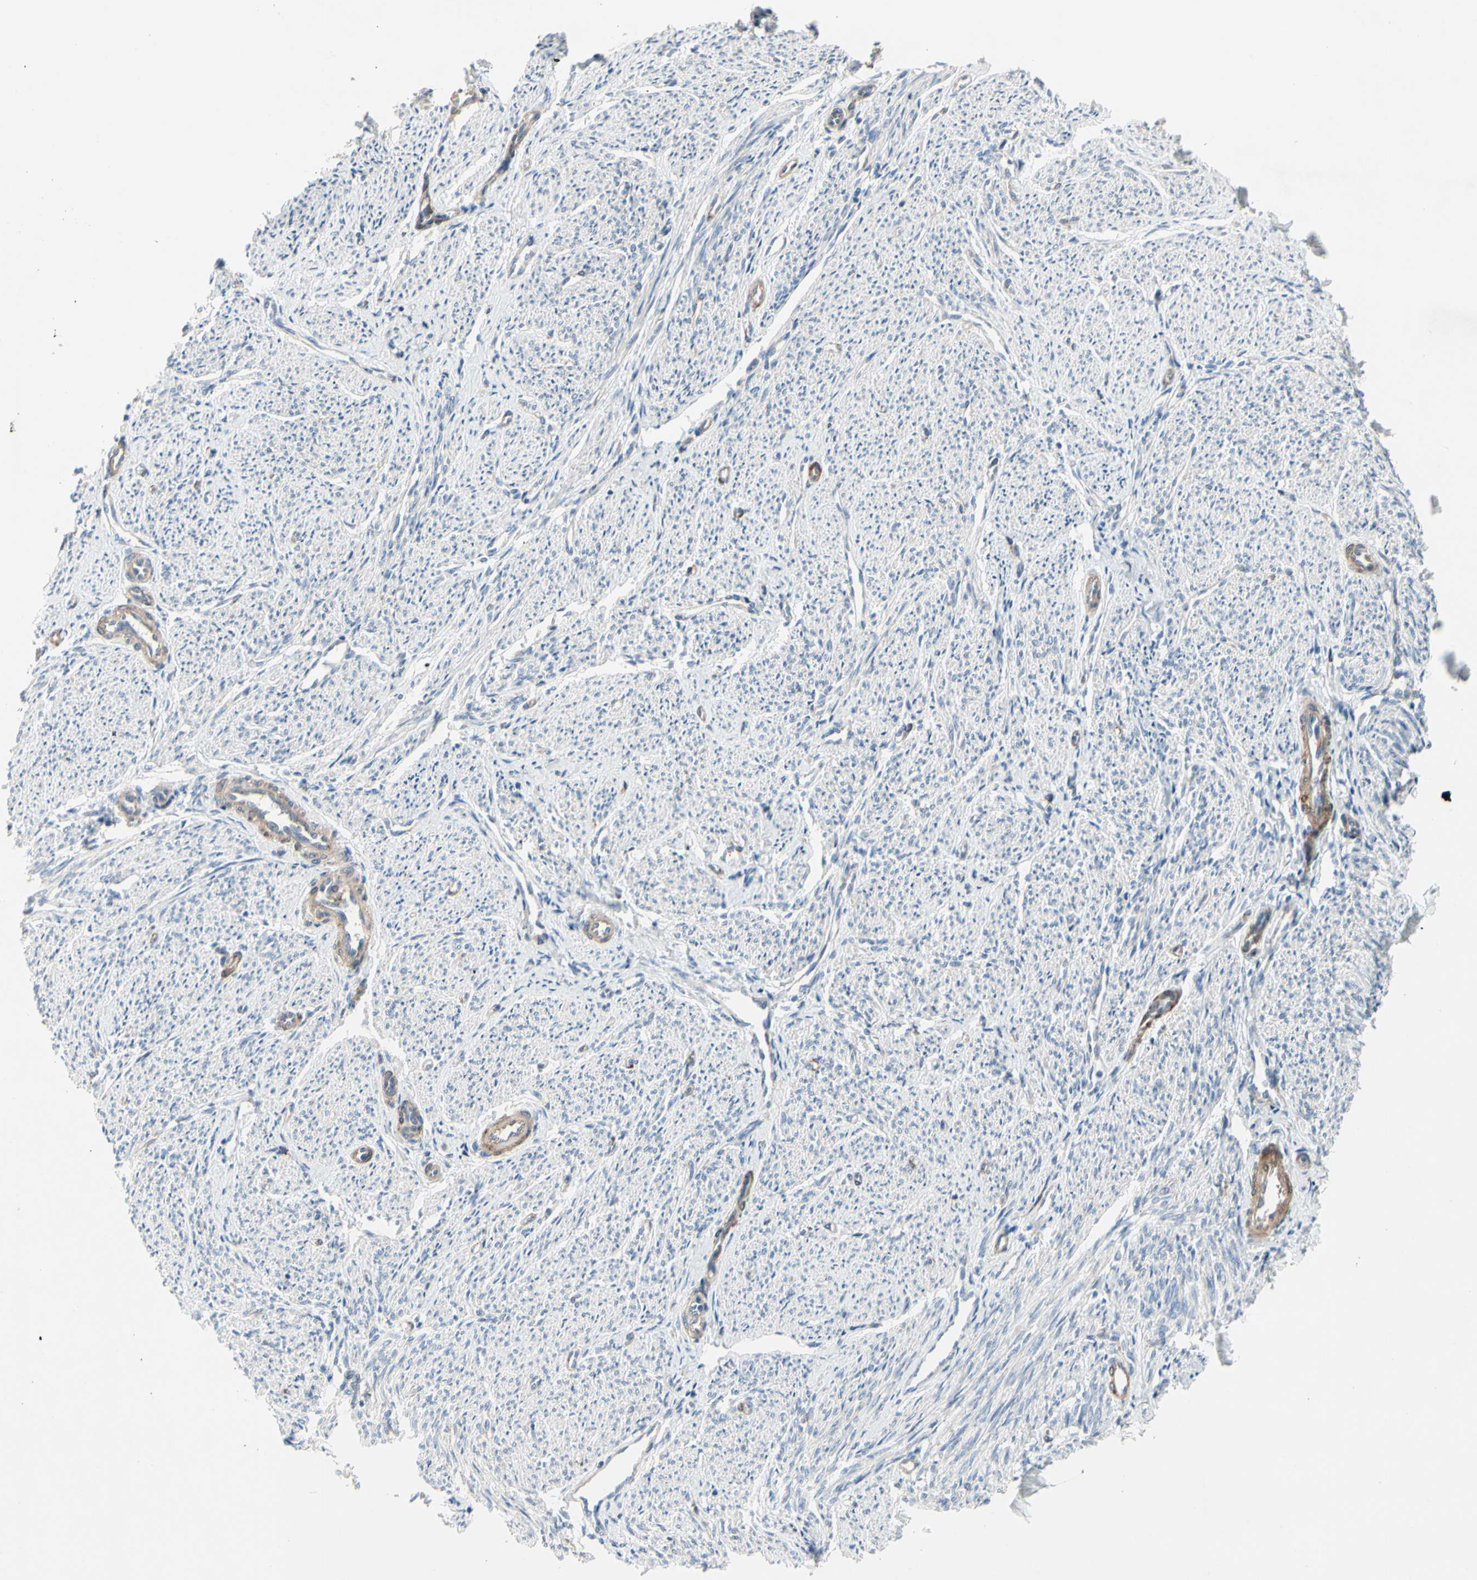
{"staining": {"intensity": "weak", "quantity": ">75%", "location": "cytoplasmic/membranous"}, "tissue": "smooth muscle", "cell_type": "Smooth muscle cells", "image_type": "normal", "snomed": [{"axis": "morphology", "description": "Normal tissue, NOS"}, {"axis": "topography", "description": "Smooth muscle"}], "caption": "Immunohistochemical staining of normal smooth muscle shows >75% levels of weak cytoplasmic/membranous protein expression in approximately >75% of smooth muscle cells. Using DAB (3,3'-diaminobenzidine) (brown) and hematoxylin (blue) stains, captured at high magnification using brightfield microscopy.", "gene": "MAP2", "patient": {"sex": "female", "age": 65}}